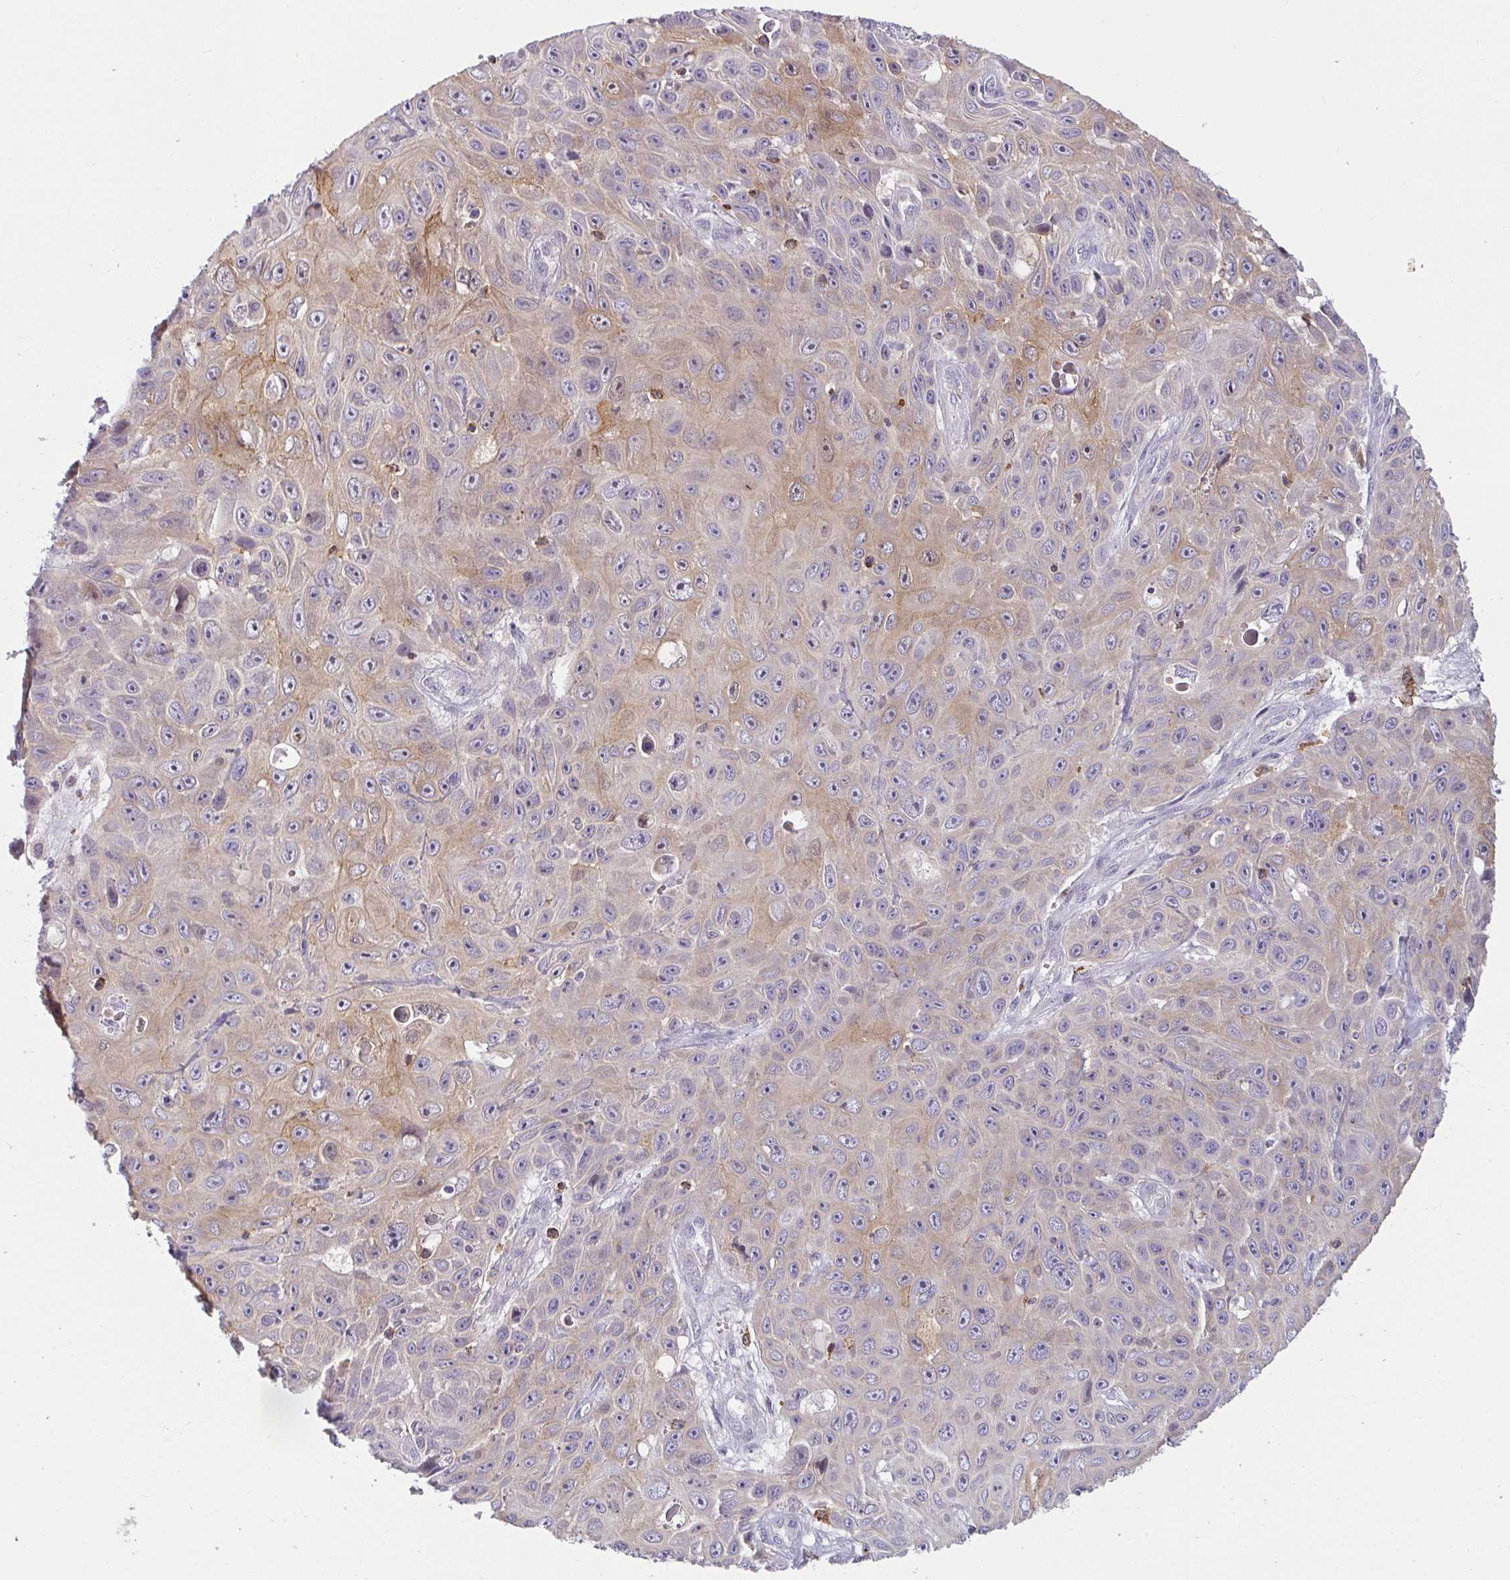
{"staining": {"intensity": "moderate", "quantity": "25%-75%", "location": "cytoplasmic/membranous"}, "tissue": "skin cancer", "cell_type": "Tumor cells", "image_type": "cancer", "snomed": [{"axis": "morphology", "description": "Squamous cell carcinoma, NOS"}, {"axis": "topography", "description": "Skin"}], "caption": "Immunohistochemical staining of squamous cell carcinoma (skin) reveals moderate cytoplasmic/membranous protein expression in about 25%-75% of tumor cells. The staining was performed using DAB, with brown indicating positive protein expression. Nuclei are stained blue with hematoxylin.", "gene": "CSF3R", "patient": {"sex": "male", "age": 82}}